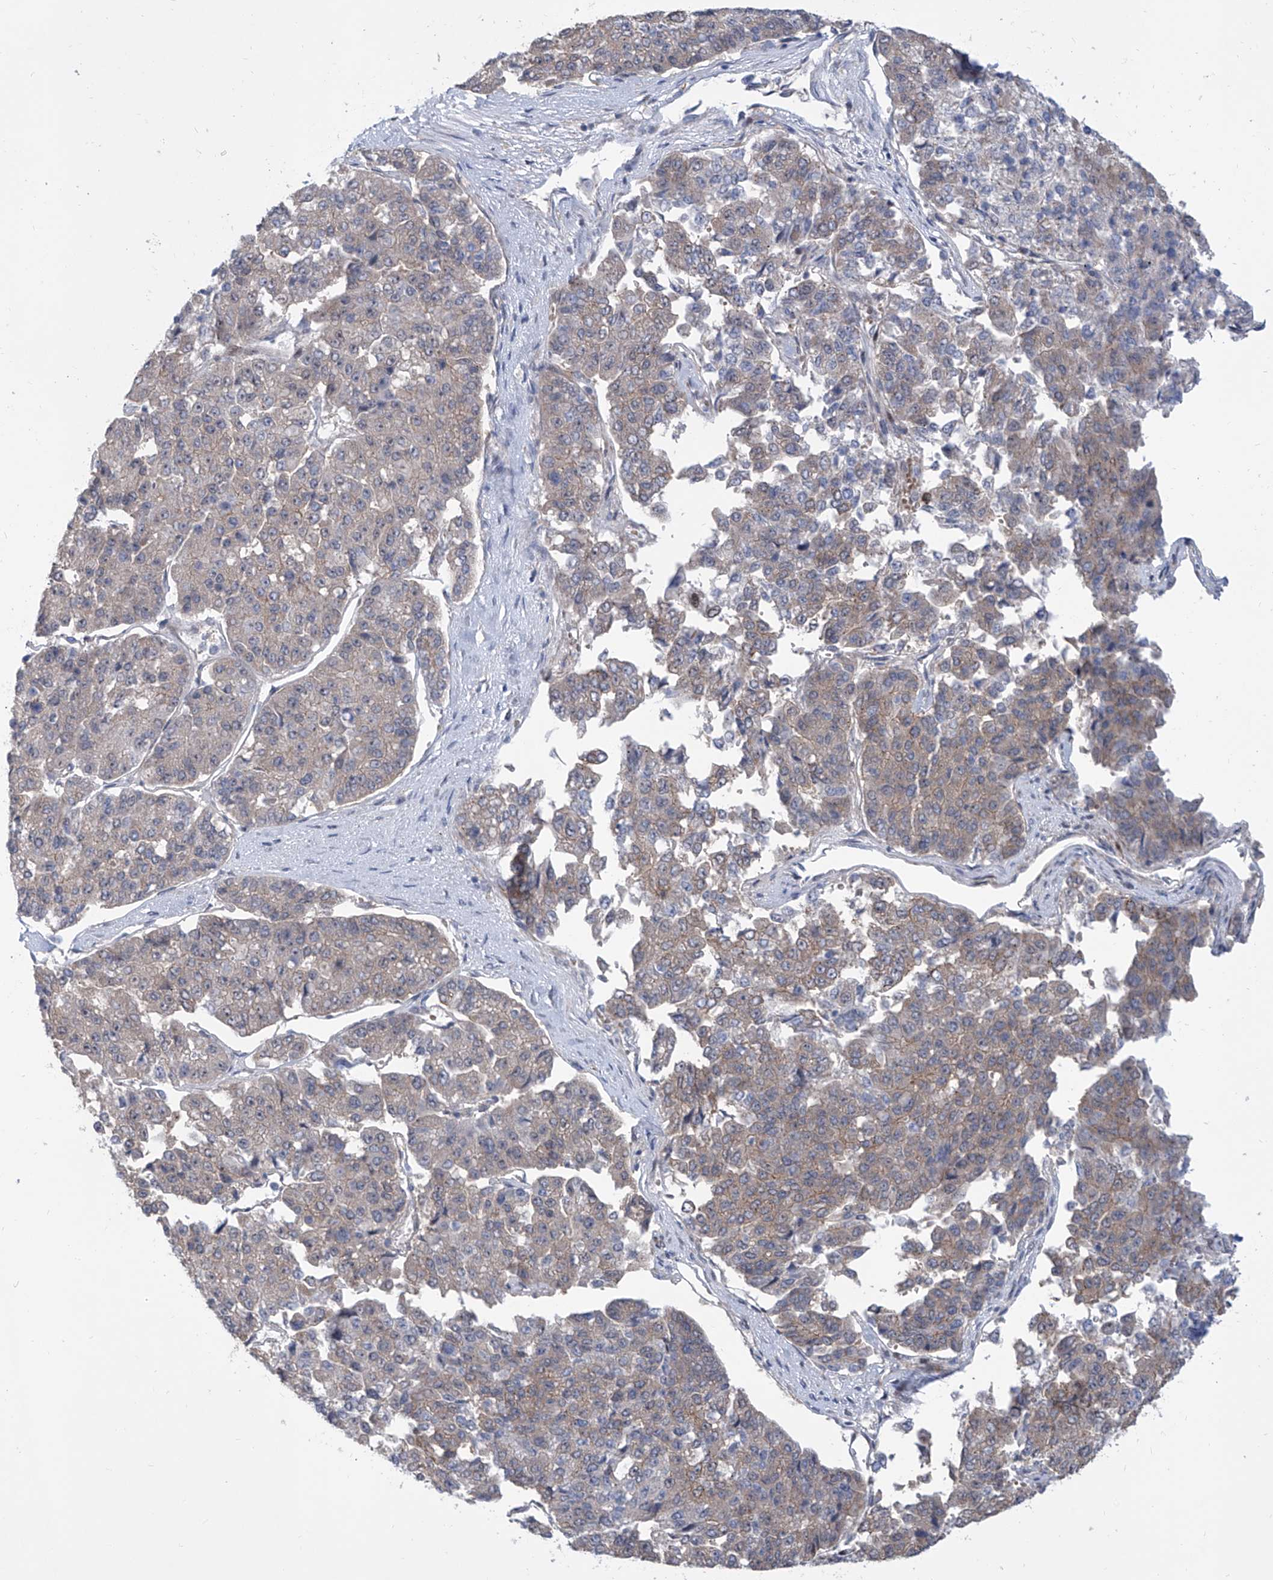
{"staining": {"intensity": "weak", "quantity": "25%-75%", "location": "cytoplasmic/membranous"}, "tissue": "pancreatic cancer", "cell_type": "Tumor cells", "image_type": "cancer", "snomed": [{"axis": "morphology", "description": "Adenocarcinoma, NOS"}, {"axis": "topography", "description": "Pancreas"}], "caption": "Immunohistochemistry (IHC) image of neoplastic tissue: human pancreatic adenocarcinoma stained using immunohistochemistry exhibits low levels of weak protein expression localized specifically in the cytoplasmic/membranous of tumor cells, appearing as a cytoplasmic/membranous brown color.", "gene": "LRRC1", "patient": {"sex": "male", "age": 50}}